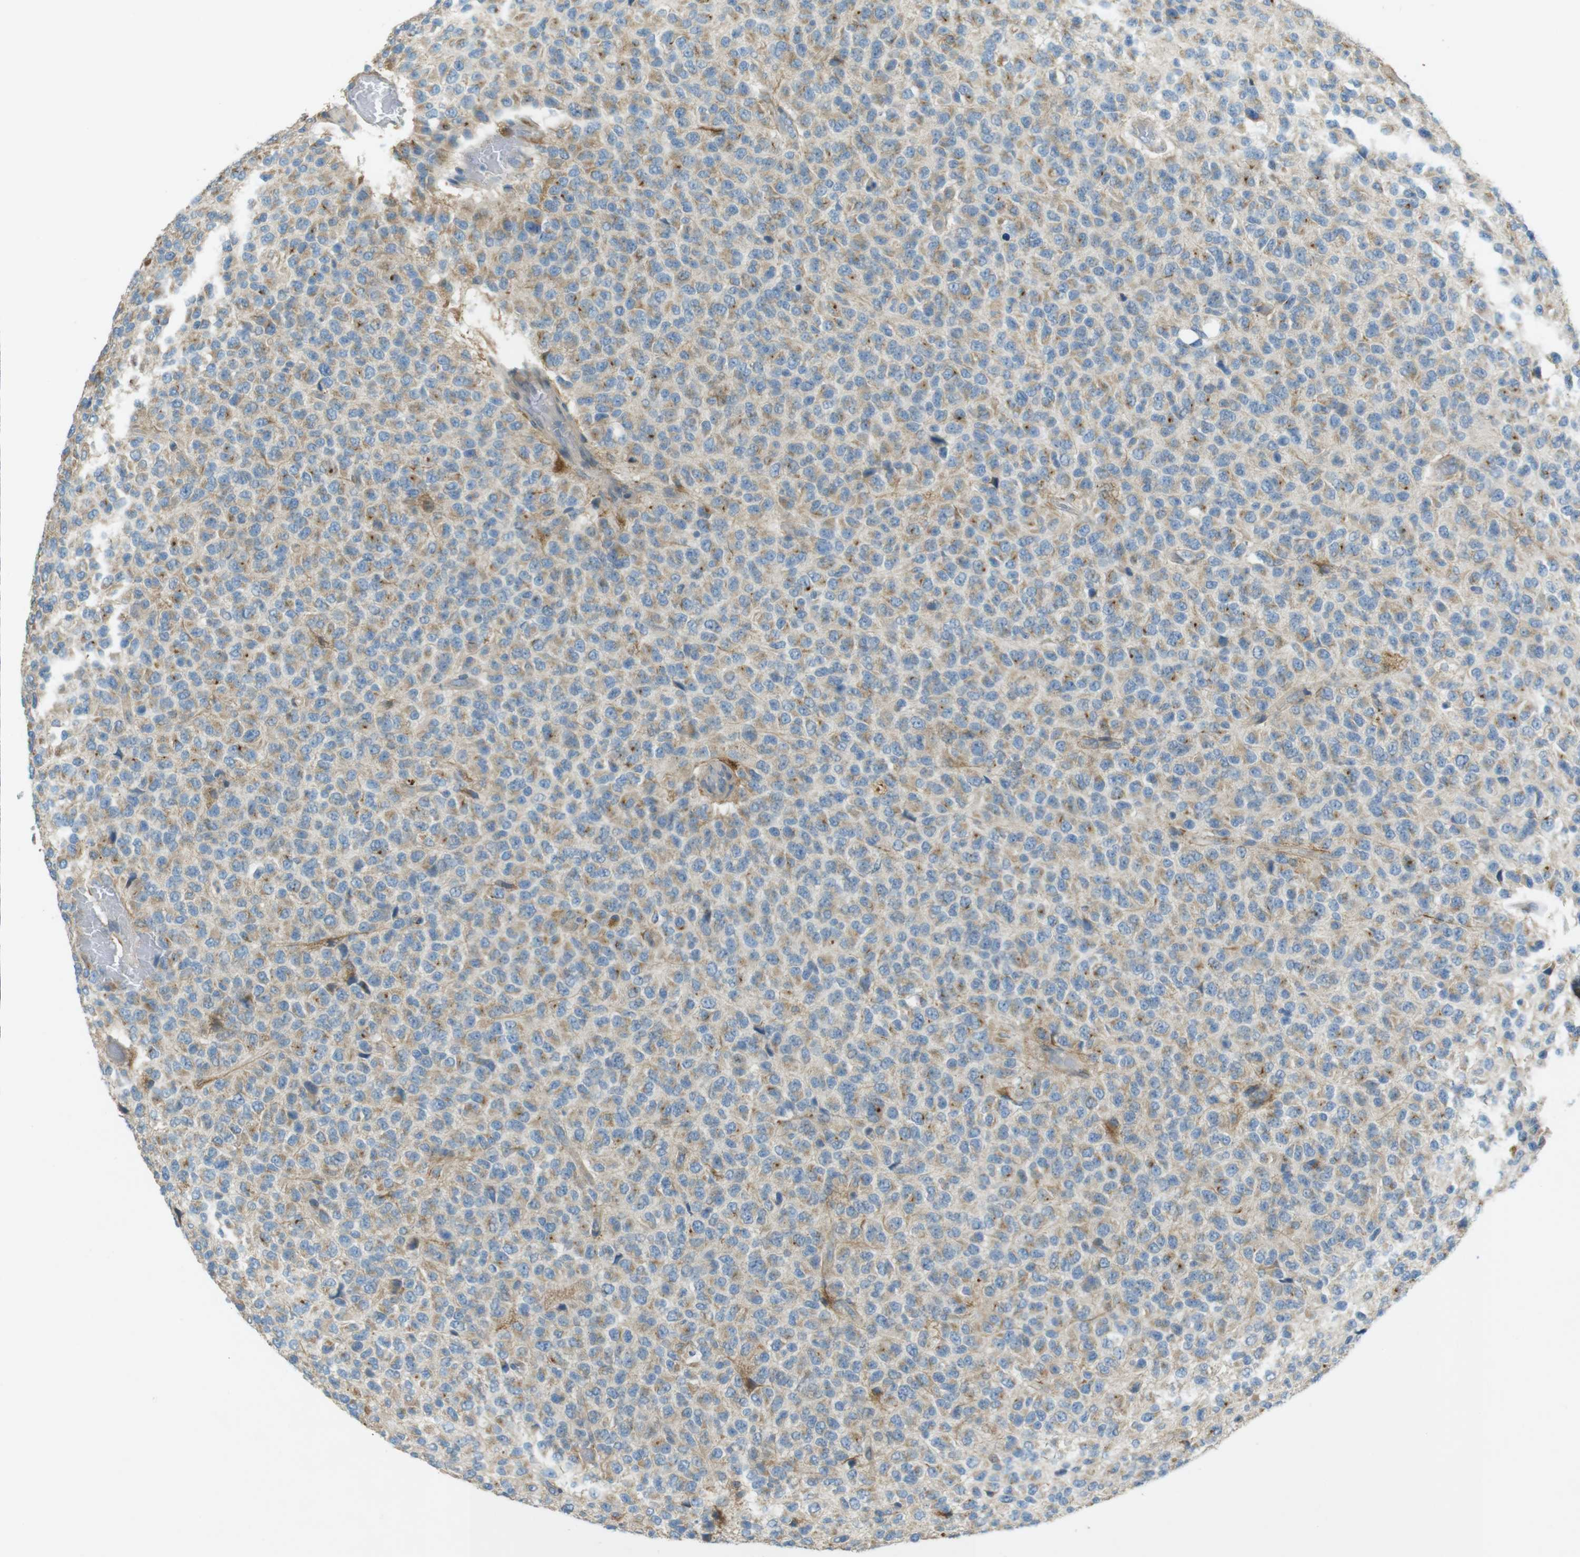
{"staining": {"intensity": "weak", "quantity": ">75%", "location": "cytoplasmic/membranous"}, "tissue": "glioma", "cell_type": "Tumor cells", "image_type": "cancer", "snomed": [{"axis": "morphology", "description": "Glioma, malignant, High grade"}, {"axis": "topography", "description": "pancreas cauda"}], "caption": "Immunohistochemical staining of malignant glioma (high-grade) displays weak cytoplasmic/membranous protein expression in about >75% of tumor cells.", "gene": "TMEM41B", "patient": {"sex": "male", "age": 60}}